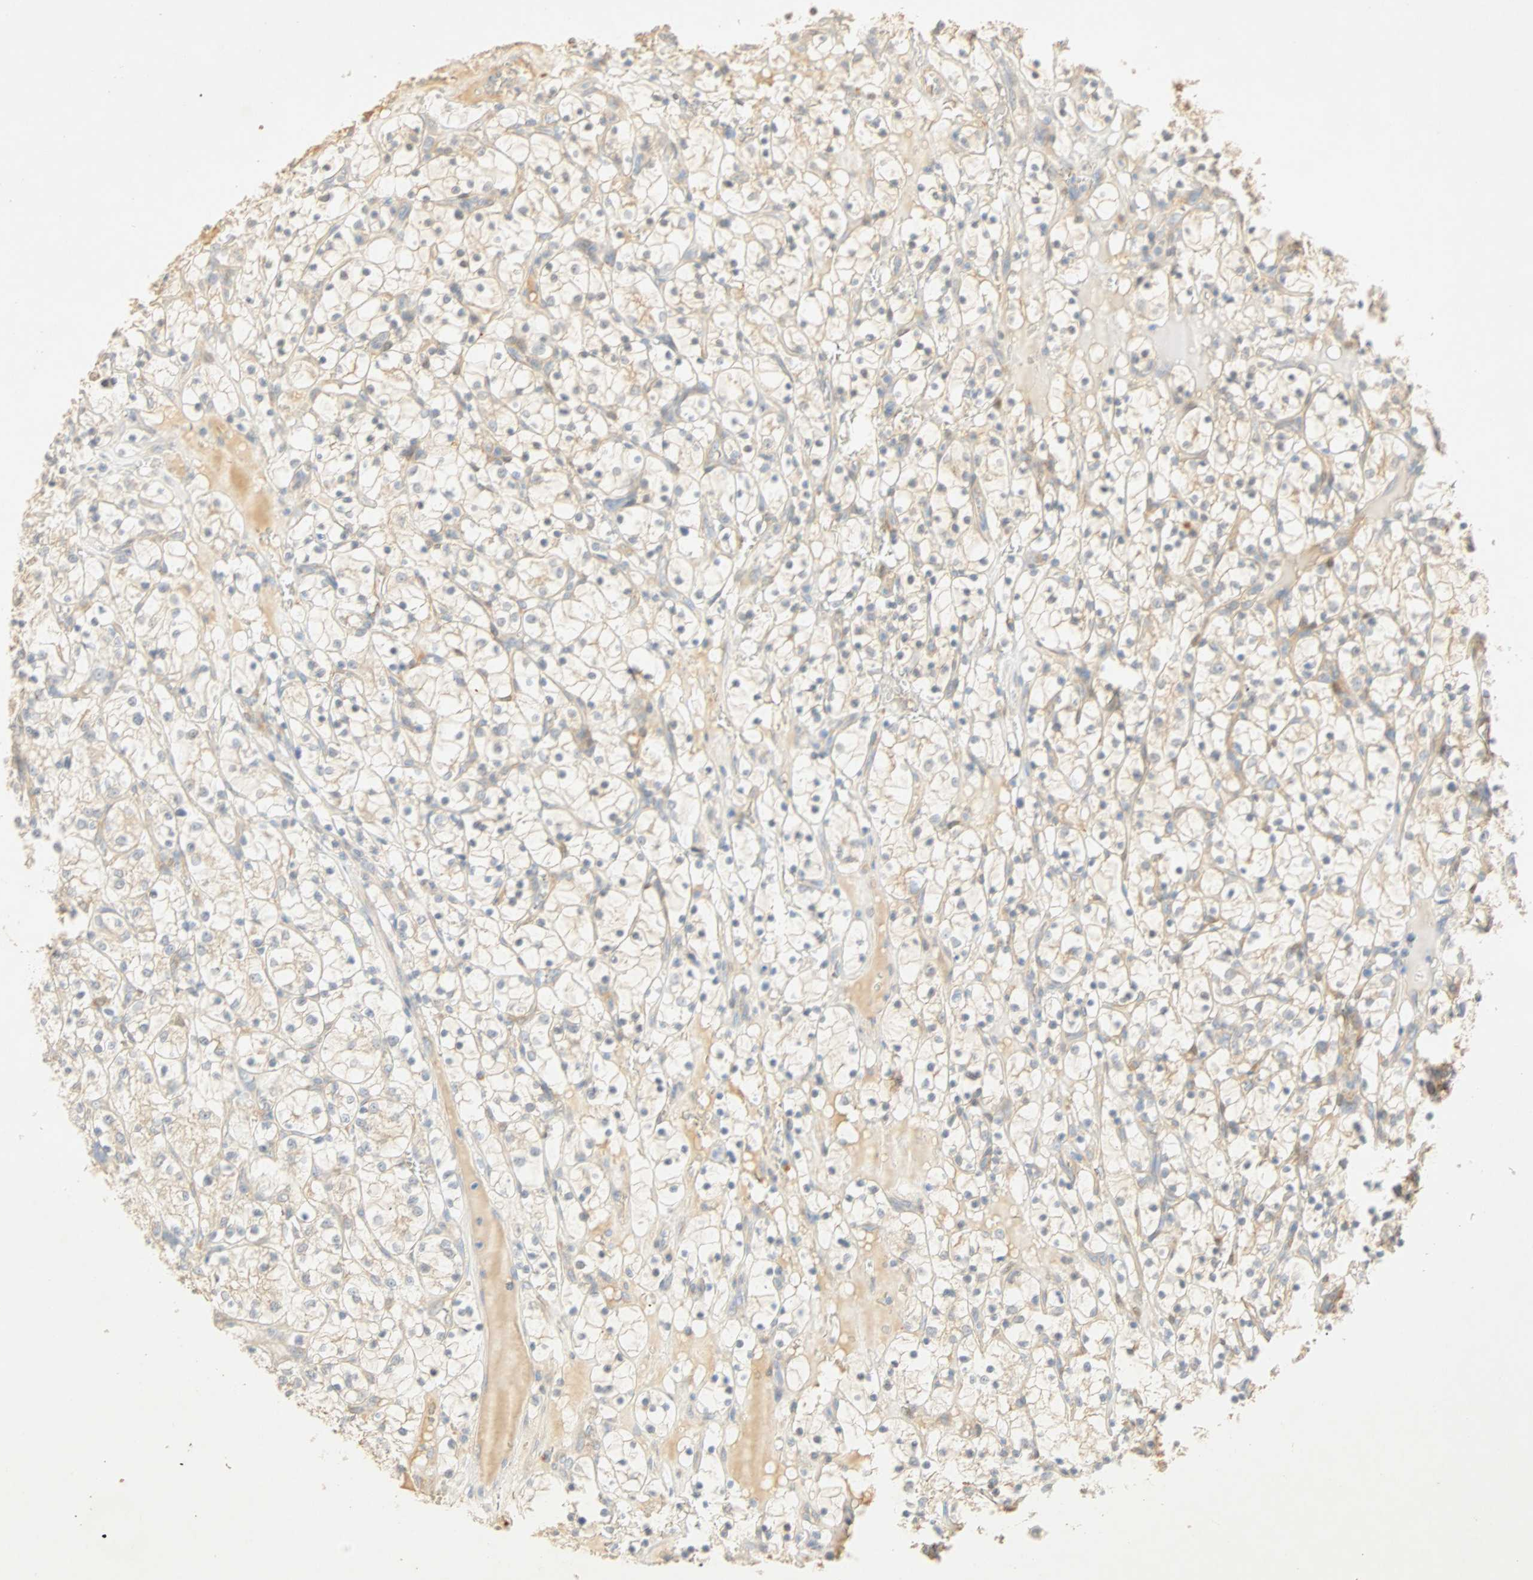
{"staining": {"intensity": "negative", "quantity": "none", "location": "none"}, "tissue": "renal cancer", "cell_type": "Tumor cells", "image_type": "cancer", "snomed": [{"axis": "morphology", "description": "Adenocarcinoma, NOS"}, {"axis": "topography", "description": "Kidney"}], "caption": "Immunohistochemical staining of human renal cancer reveals no significant expression in tumor cells.", "gene": "SELENBP1", "patient": {"sex": "female", "age": 69}}